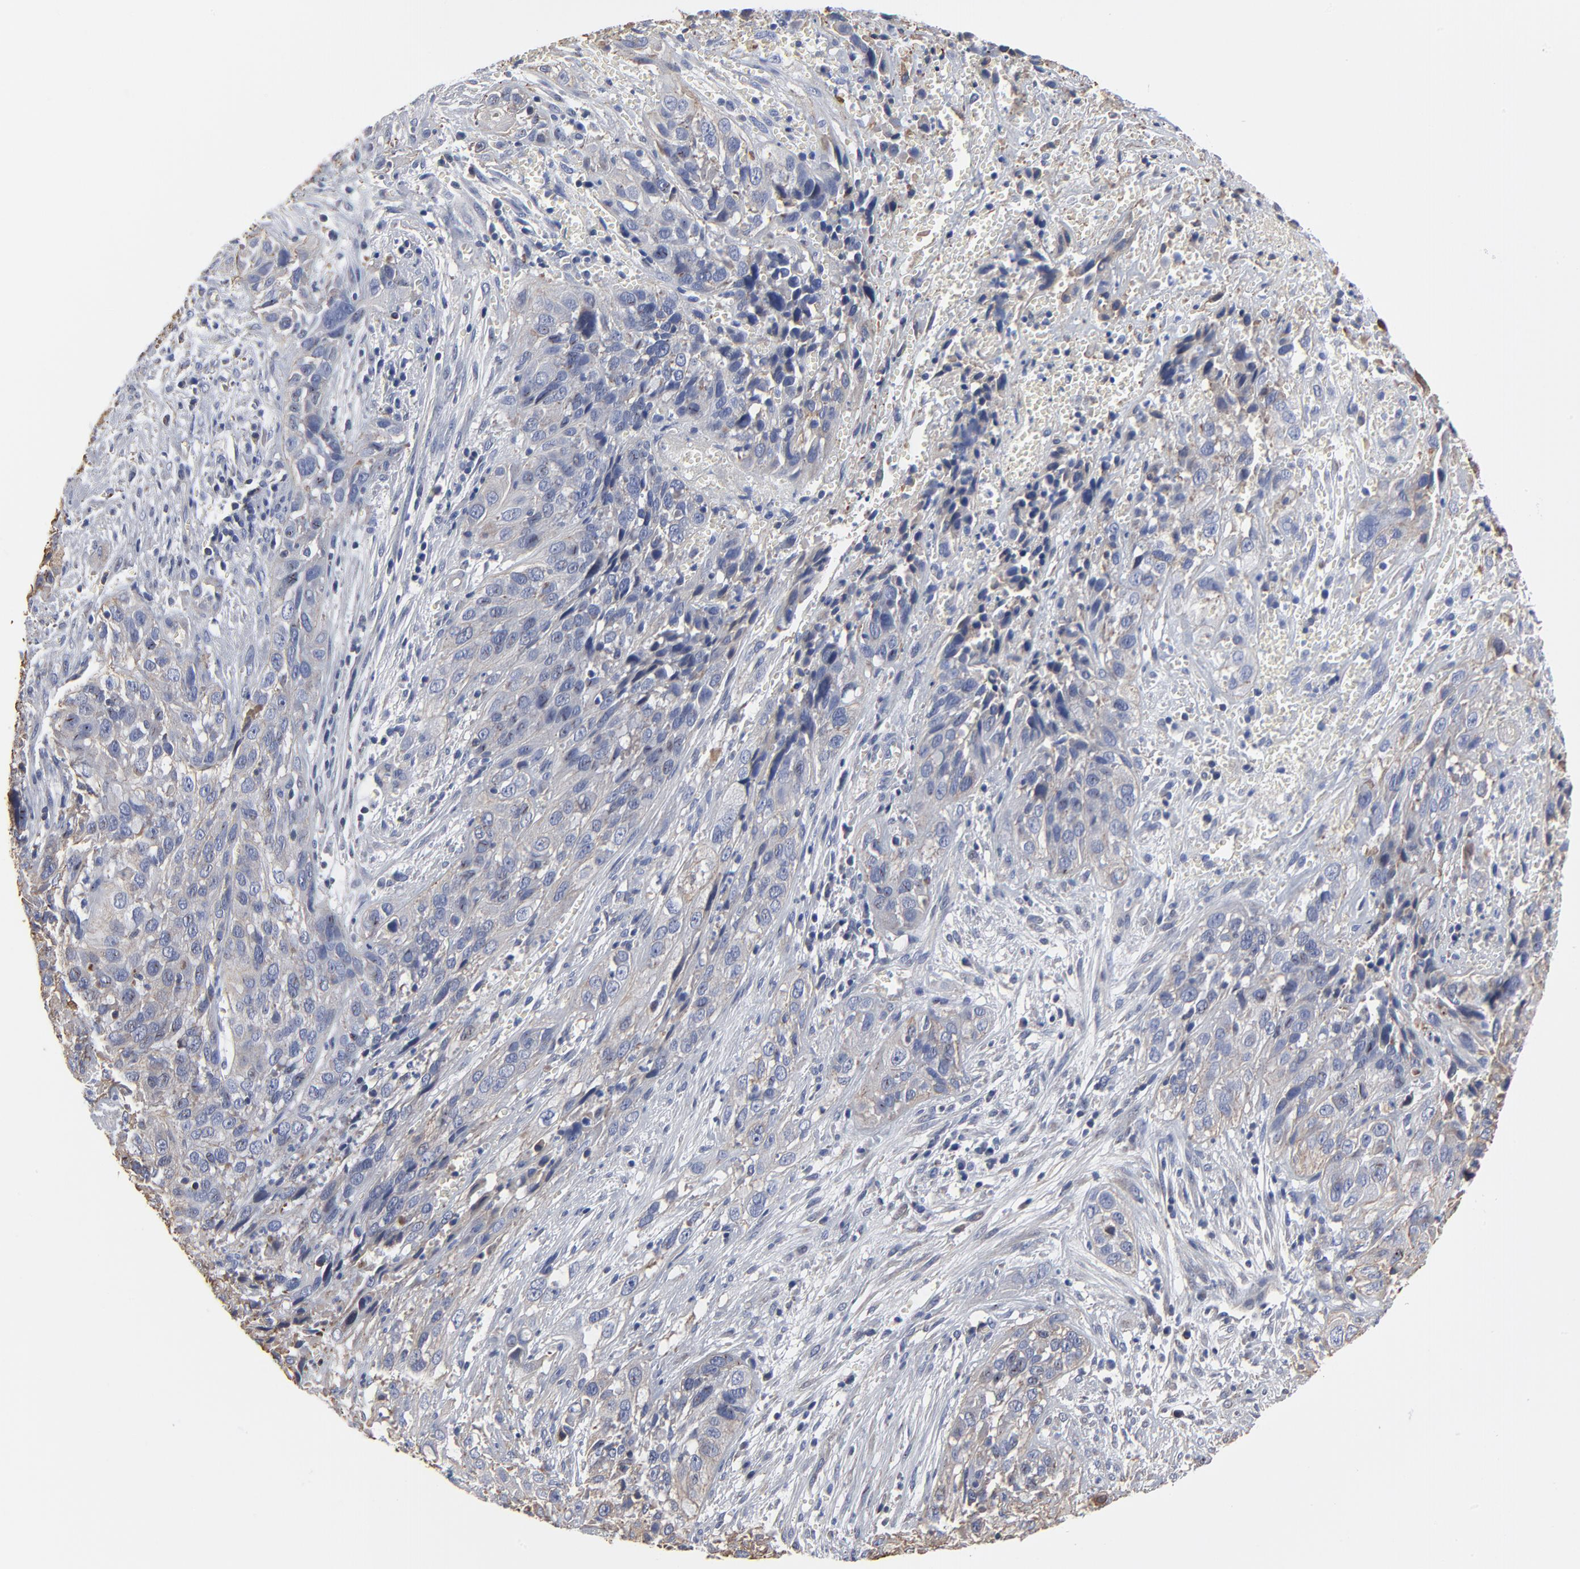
{"staining": {"intensity": "weak", "quantity": "<25%", "location": "cytoplasmic/membranous"}, "tissue": "cervical cancer", "cell_type": "Tumor cells", "image_type": "cancer", "snomed": [{"axis": "morphology", "description": "Squamous cell carcinoma, NOS"}, {"axis": "topography", "description": "Cervix"}], "caption": "This is an IHC photomicrograph of cervical squamous cell carcinoma. There is no positivity in tumor cells.", "gene": "ACTA2", "patient": {"sex": "female", "age": 32}}